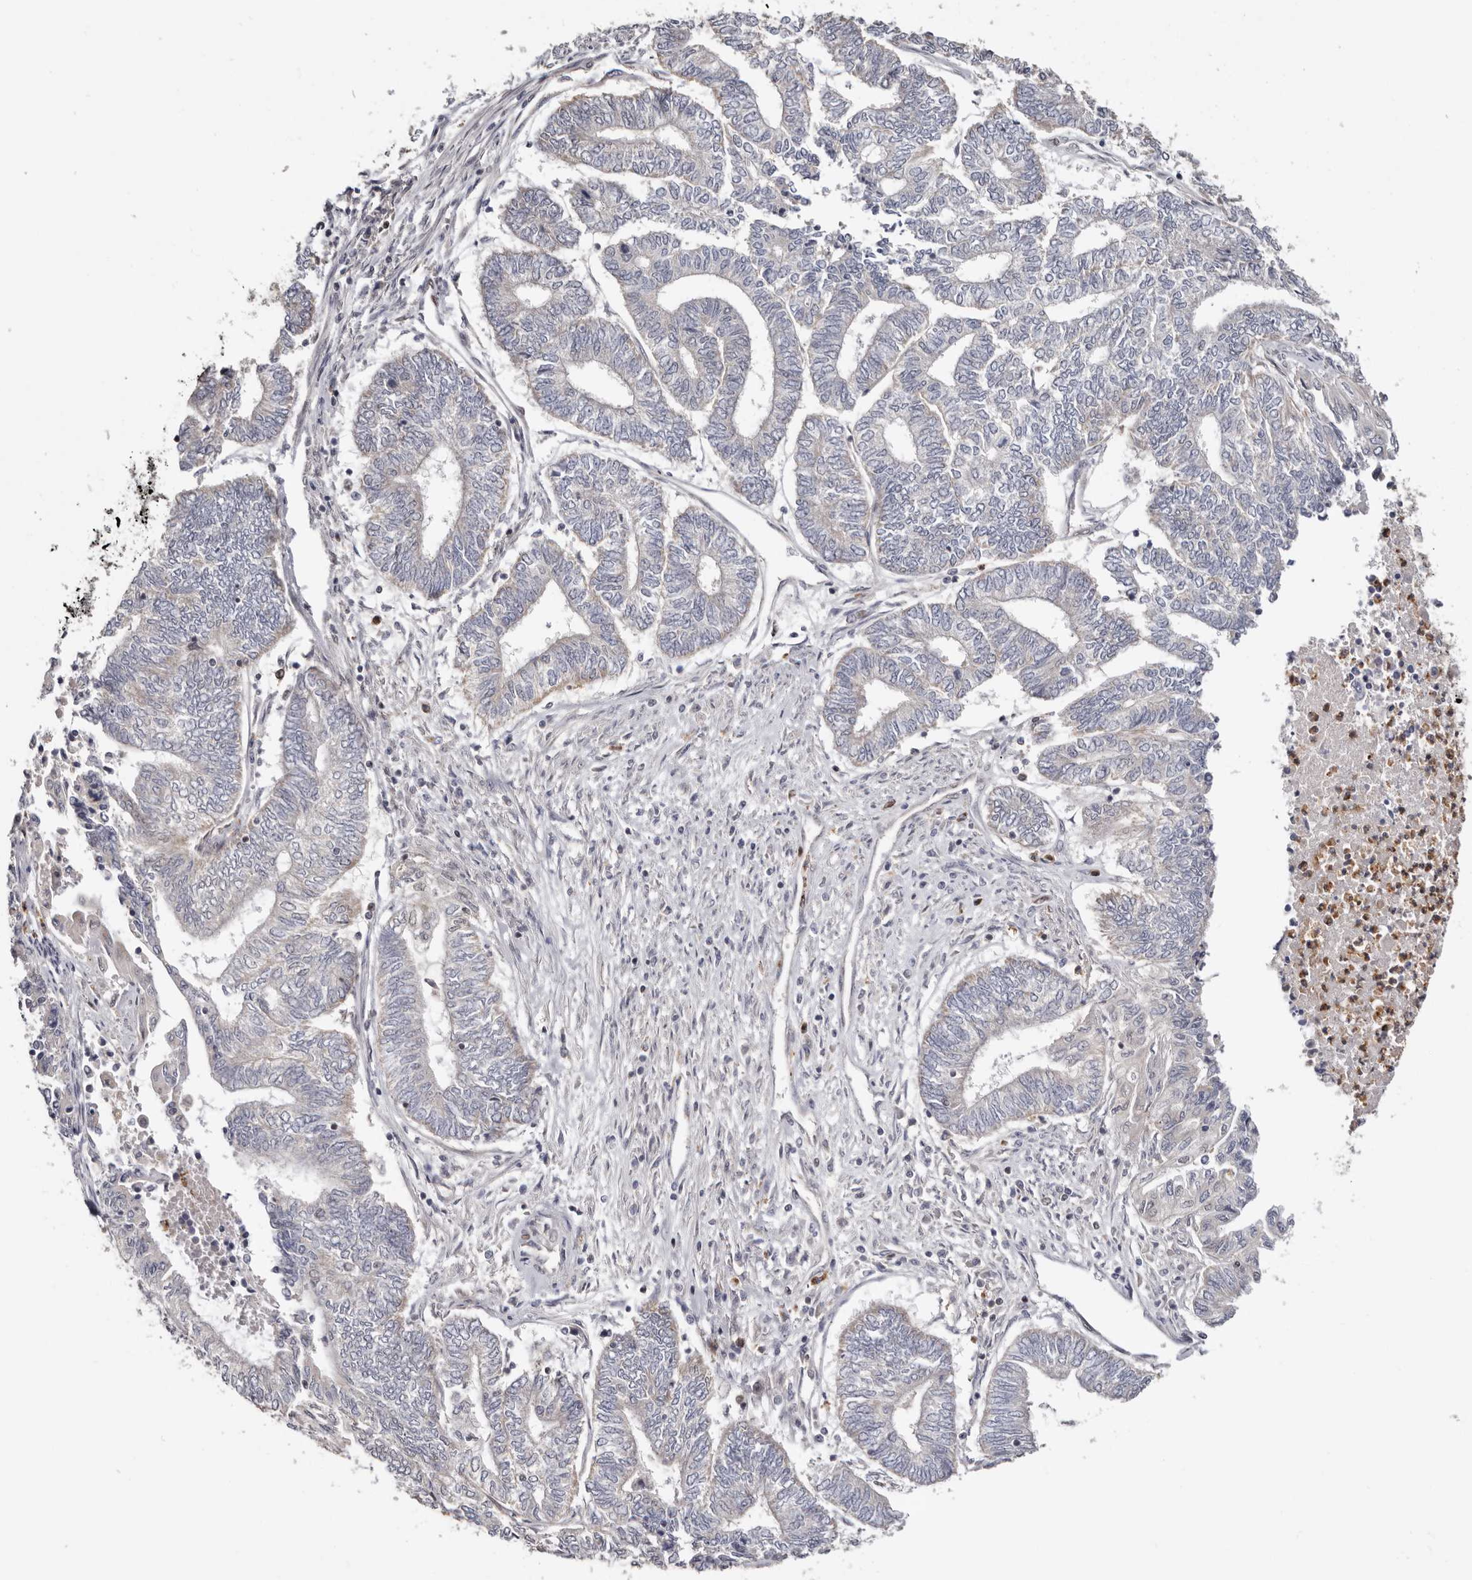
{"staining": {"intensity": "negative", "quantity": "none", "location": "none"}, "tissue": "endometrial cancer", "cell_type": "Tumor cells", "image_type": "cancer", "snomed": [{"axis": "morphology", "description": "Adenocarcinoma, NOS"}, {"axis": "topography", "description": "Uterus"}, {"axis": "topography", "description": "Endometrium"}], "caption": "Immunohistochemical staining of adenocarcinoma (endometrial) exhibits no significant expression in tumor cells.", "gene": "SMAD7", "patient": {"sex": "female", "age": 70}}